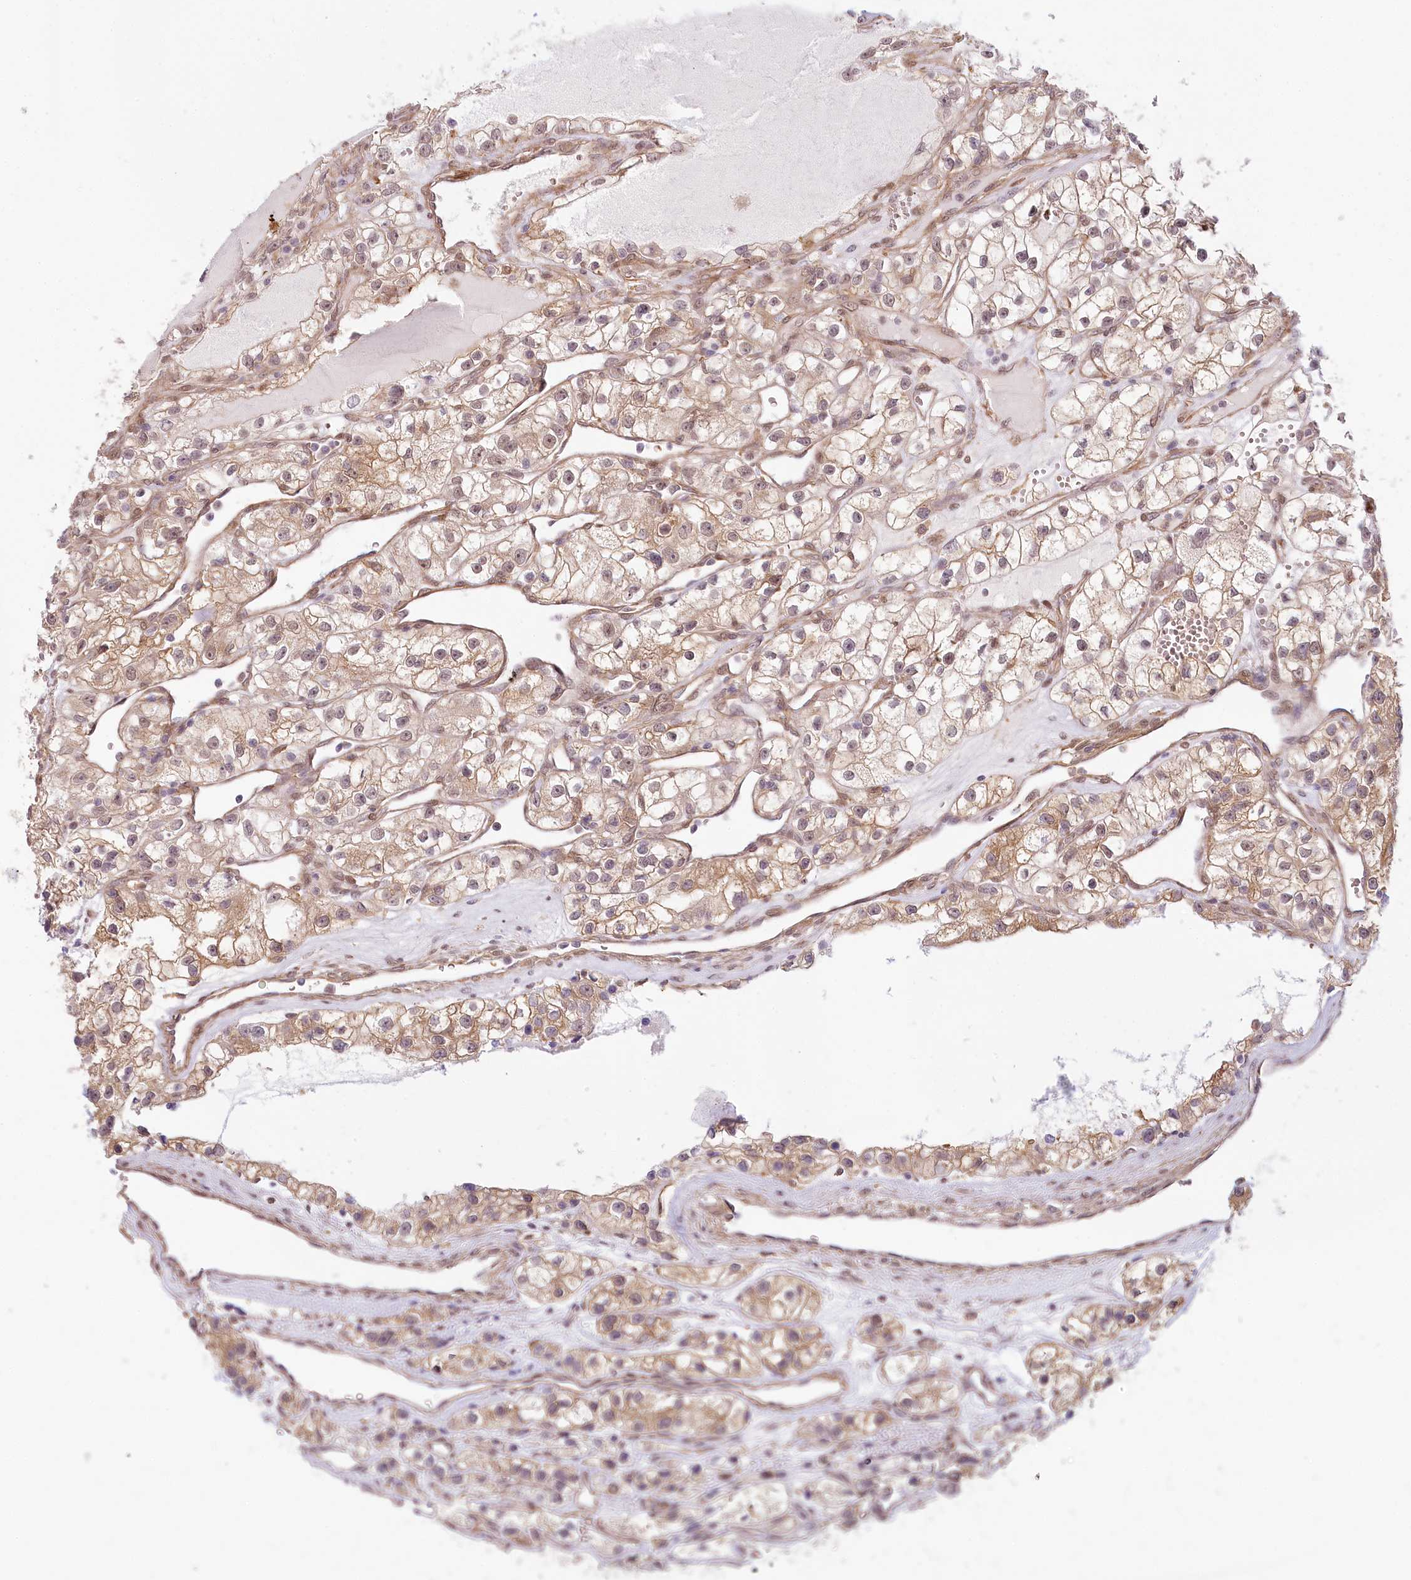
{"staining": {"intensity": "moderate", "quantity": "25%-75%", "location": "cytoplasmic/membranous"}, "tissue": "renal cancer", "cell_type": "Tumor cells", "image_type": "cancer", "snomed": [{"axis": "morphology", "description": "Adenocarcinoma, NOS"}, {"axis": "topography", "description": "Kidney"}], "caption": "Immunohistochemistry (DAB) staining of human adenocarcinoma (renal) exhibits moderate cytoplasmic/membranous protein positivity in approximately 25%-75% of tumor cells.", "gene": "TUBGCP2", "patient": {"sex": "female", "age": 57}}